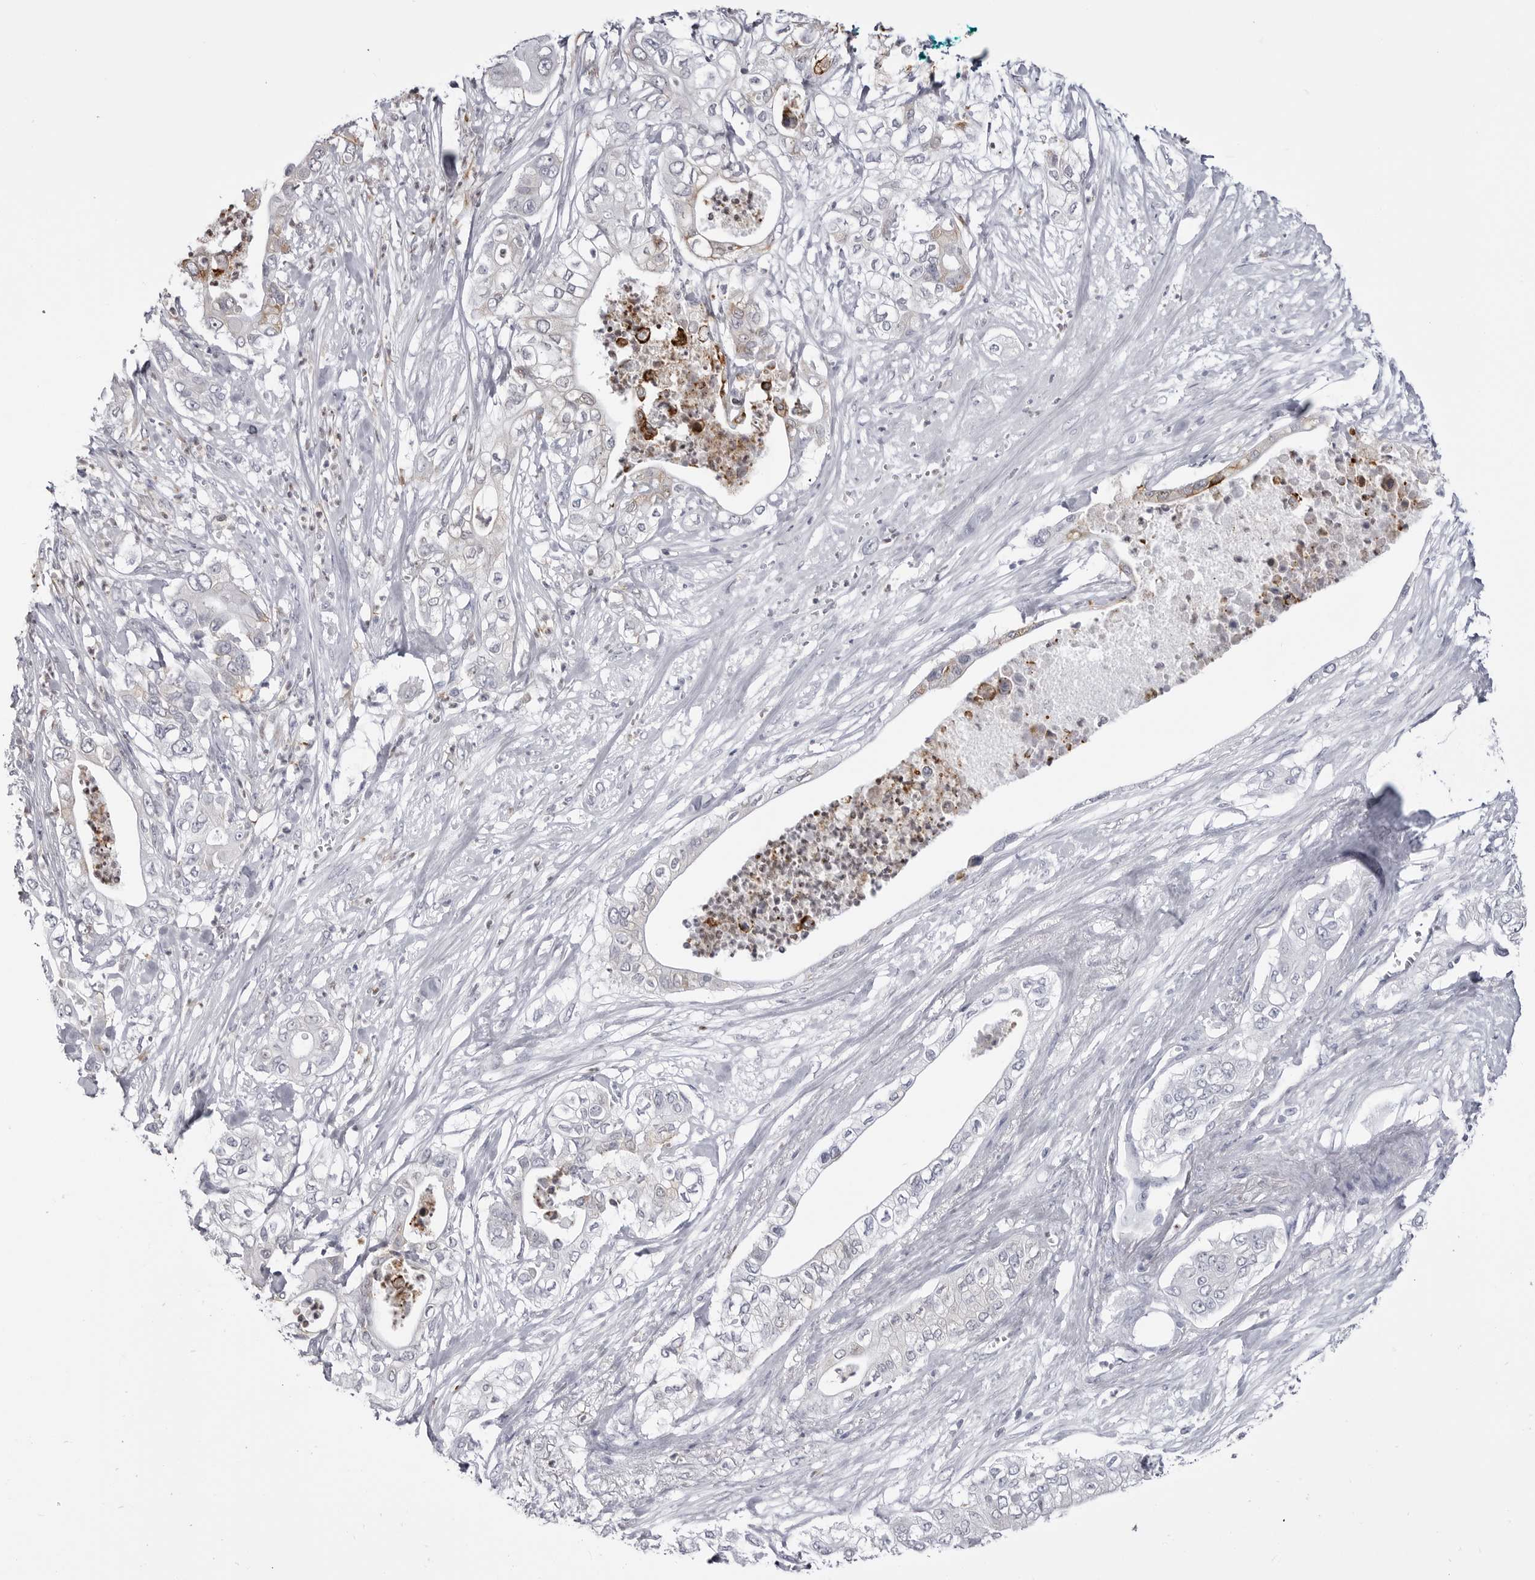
{"staining": {"intensity": "negative", "quantity": "none", "location": "none"}, "tissue": "pancreatic cancer", "cell_type": "Tumor cells", "image_type": "cancer", "snomed": [{"axis": "morphology", "description": "Adenocarcinoma, NOS"}, {"axis": "topography", "description": "Pancreas"}], "caption": "An image of pancreatic adenocarcinoma stained for a protein reveals no brown staining in tumor cells. The staining was performed using DAB to visualize the protein expression in brown, while the nuclei were stained in blue with hematoxylin (Magnification: 20x).", "gene": "STAP2", "patient": {"sex": "female", "age": 78}}